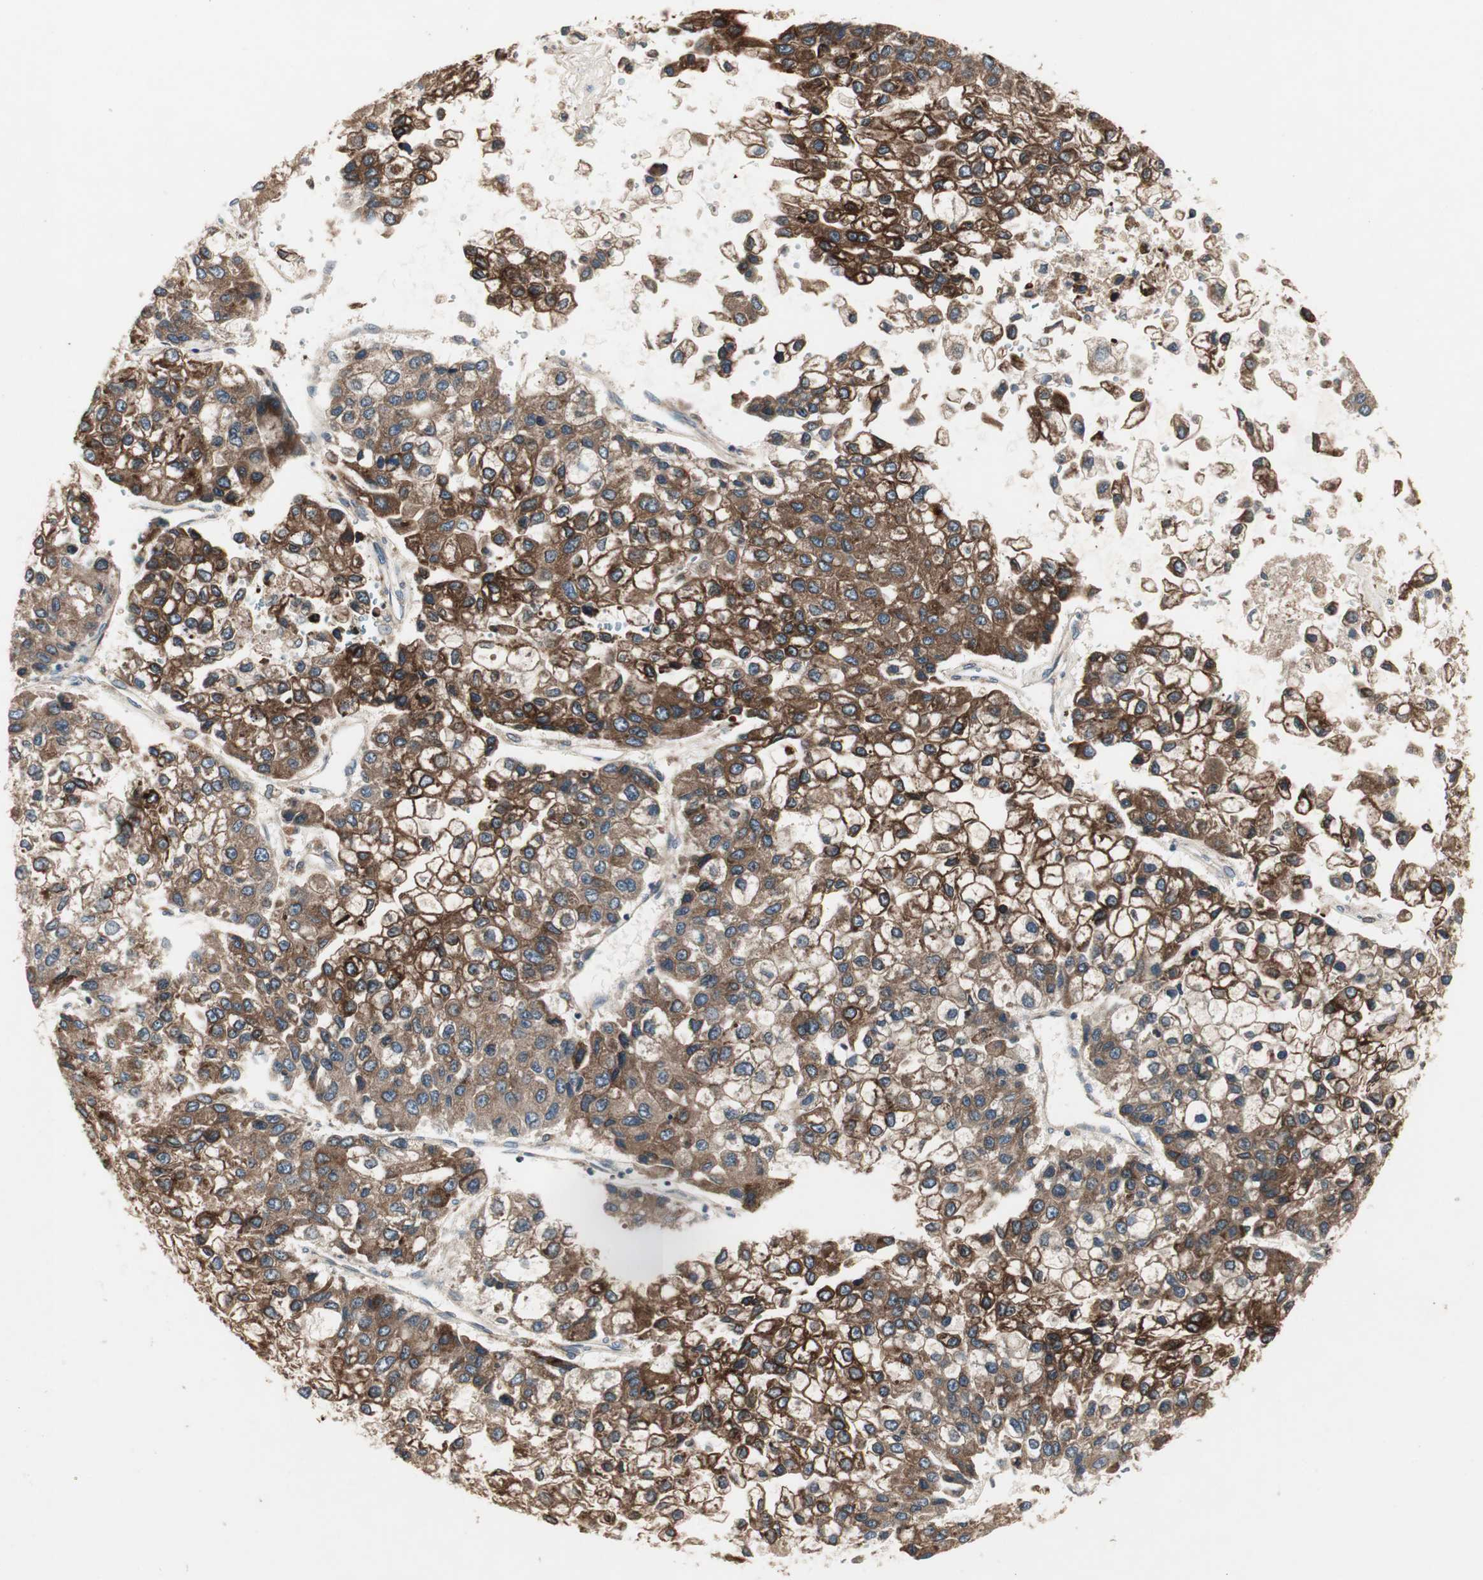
{"staining": {"intensity": "strong", "quantity": ">75%", "location": "cytoplasmic/membranous"}, "tissue": "liver cancer", "cell_type": "Tumor cells", "image_type": "cancer", "snomed": [{"axis": "morphology", "description": "Carcinoma, Hepatocellular, NOS"}, {"axis": "topography", "description": "Liver"}], "caption": "Protein expression analysis of liver cancer exhibits strong cytoplasmic/membranous expression in about >75% of tumor cells. The staining was performed using DAB to visualize the protein expression in brown, while the nuclei were stained in blue with hematoxylin (Magnification: 20x).", "gene": "H6PD", "patient": {"sex": "female", "age": 66}}